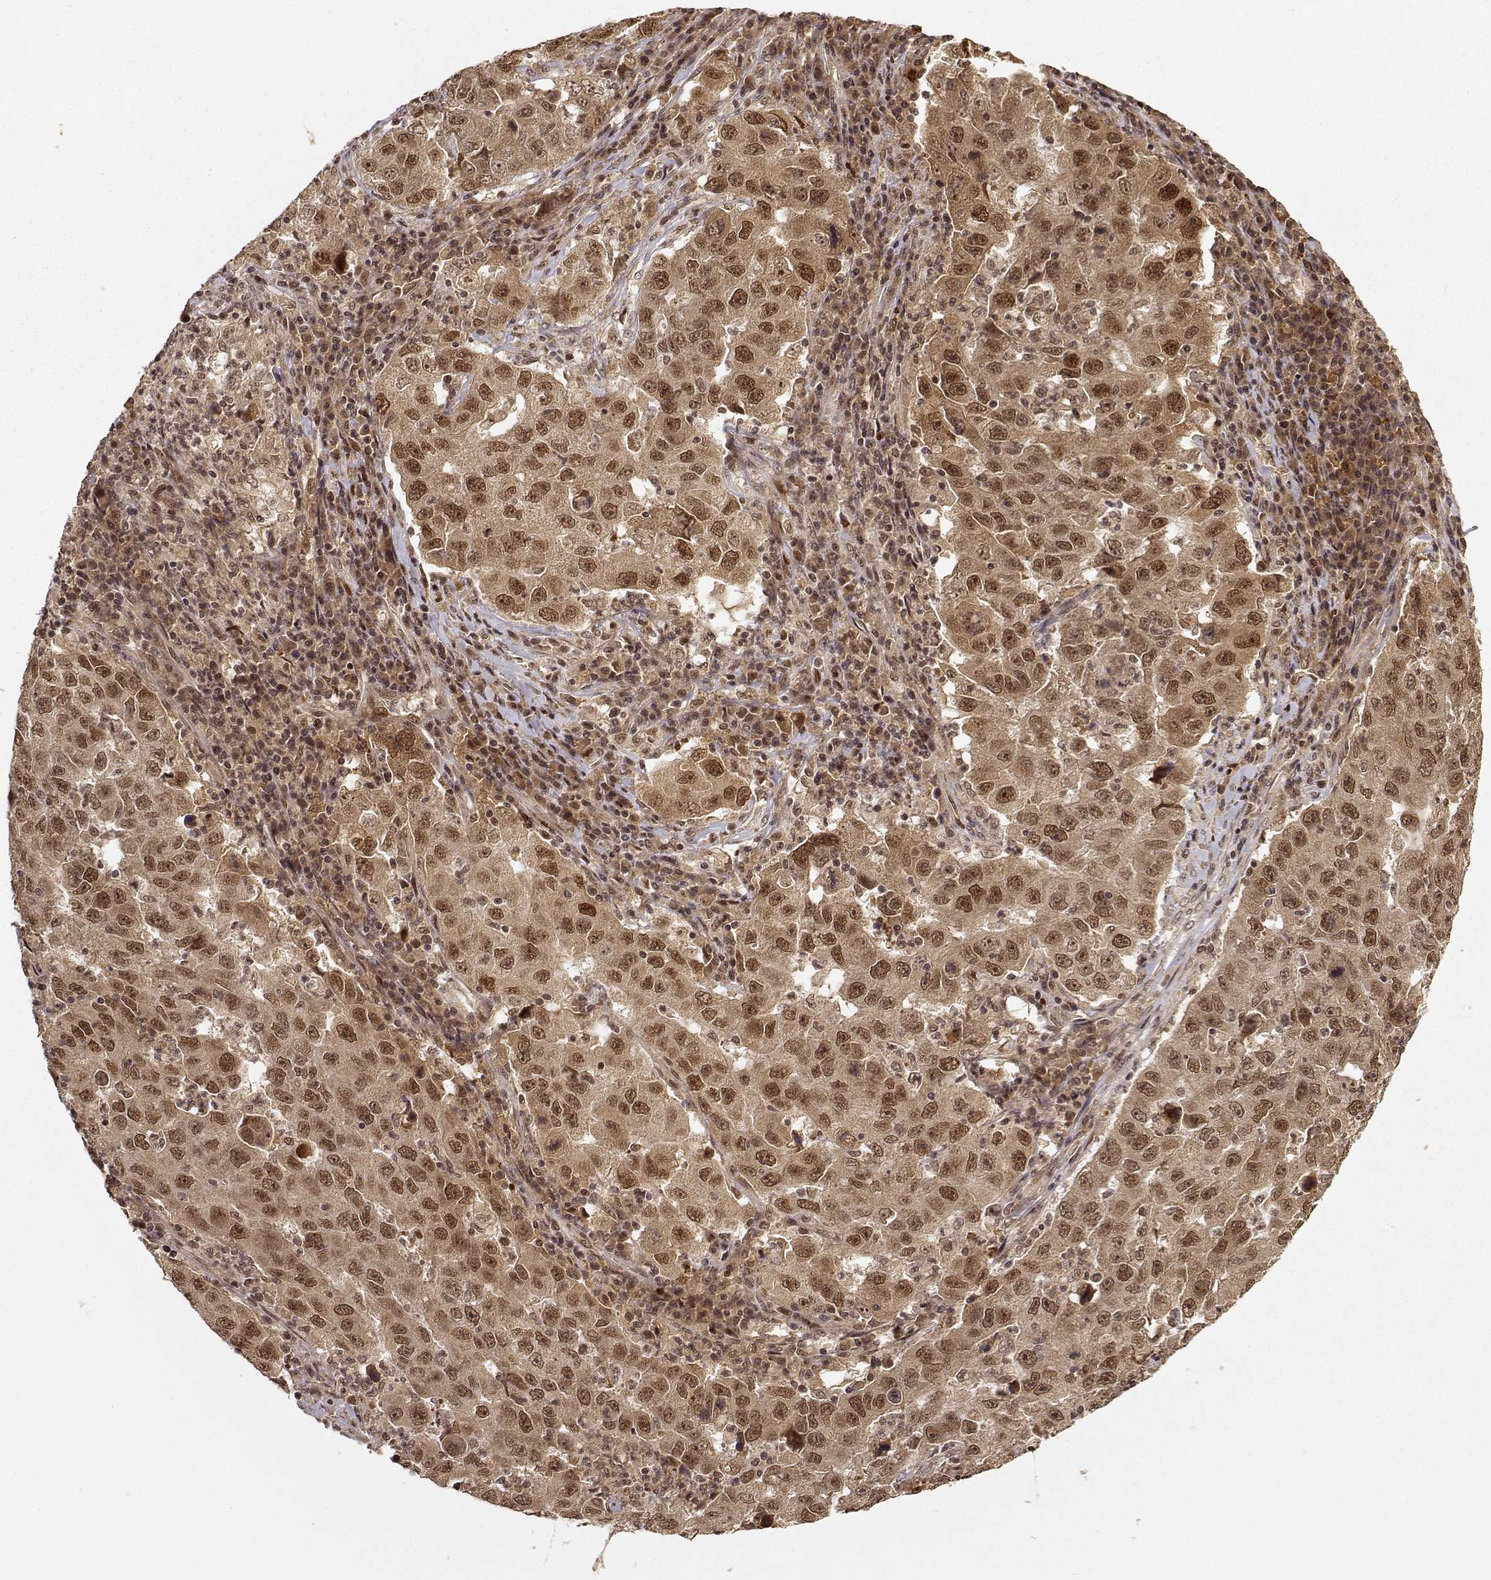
{"staining": {"intensity": "moderate", "quantity": ">75%", "location": "cytoplasmic/membranous,nuclear"}, "tissue": "lung cancer", "cell_type": "Tumor cells", "image_type": "cancer", "snomed": [{"axis": "morphology", "description": "Adenocarcinoma, NOS"}, {"axis": "topography", "description": "Lung"}], "caption": "Immunohistochemistry (IHC) micrograph of lung cancer stained for a protein (brown), which reveals medium levels of moderate cytoplasmic/membranous and nuclear positivity in approximately >75% of tumor cells.", "gene": "MAEA", "patient": {"sex": "male", "age": 73}}